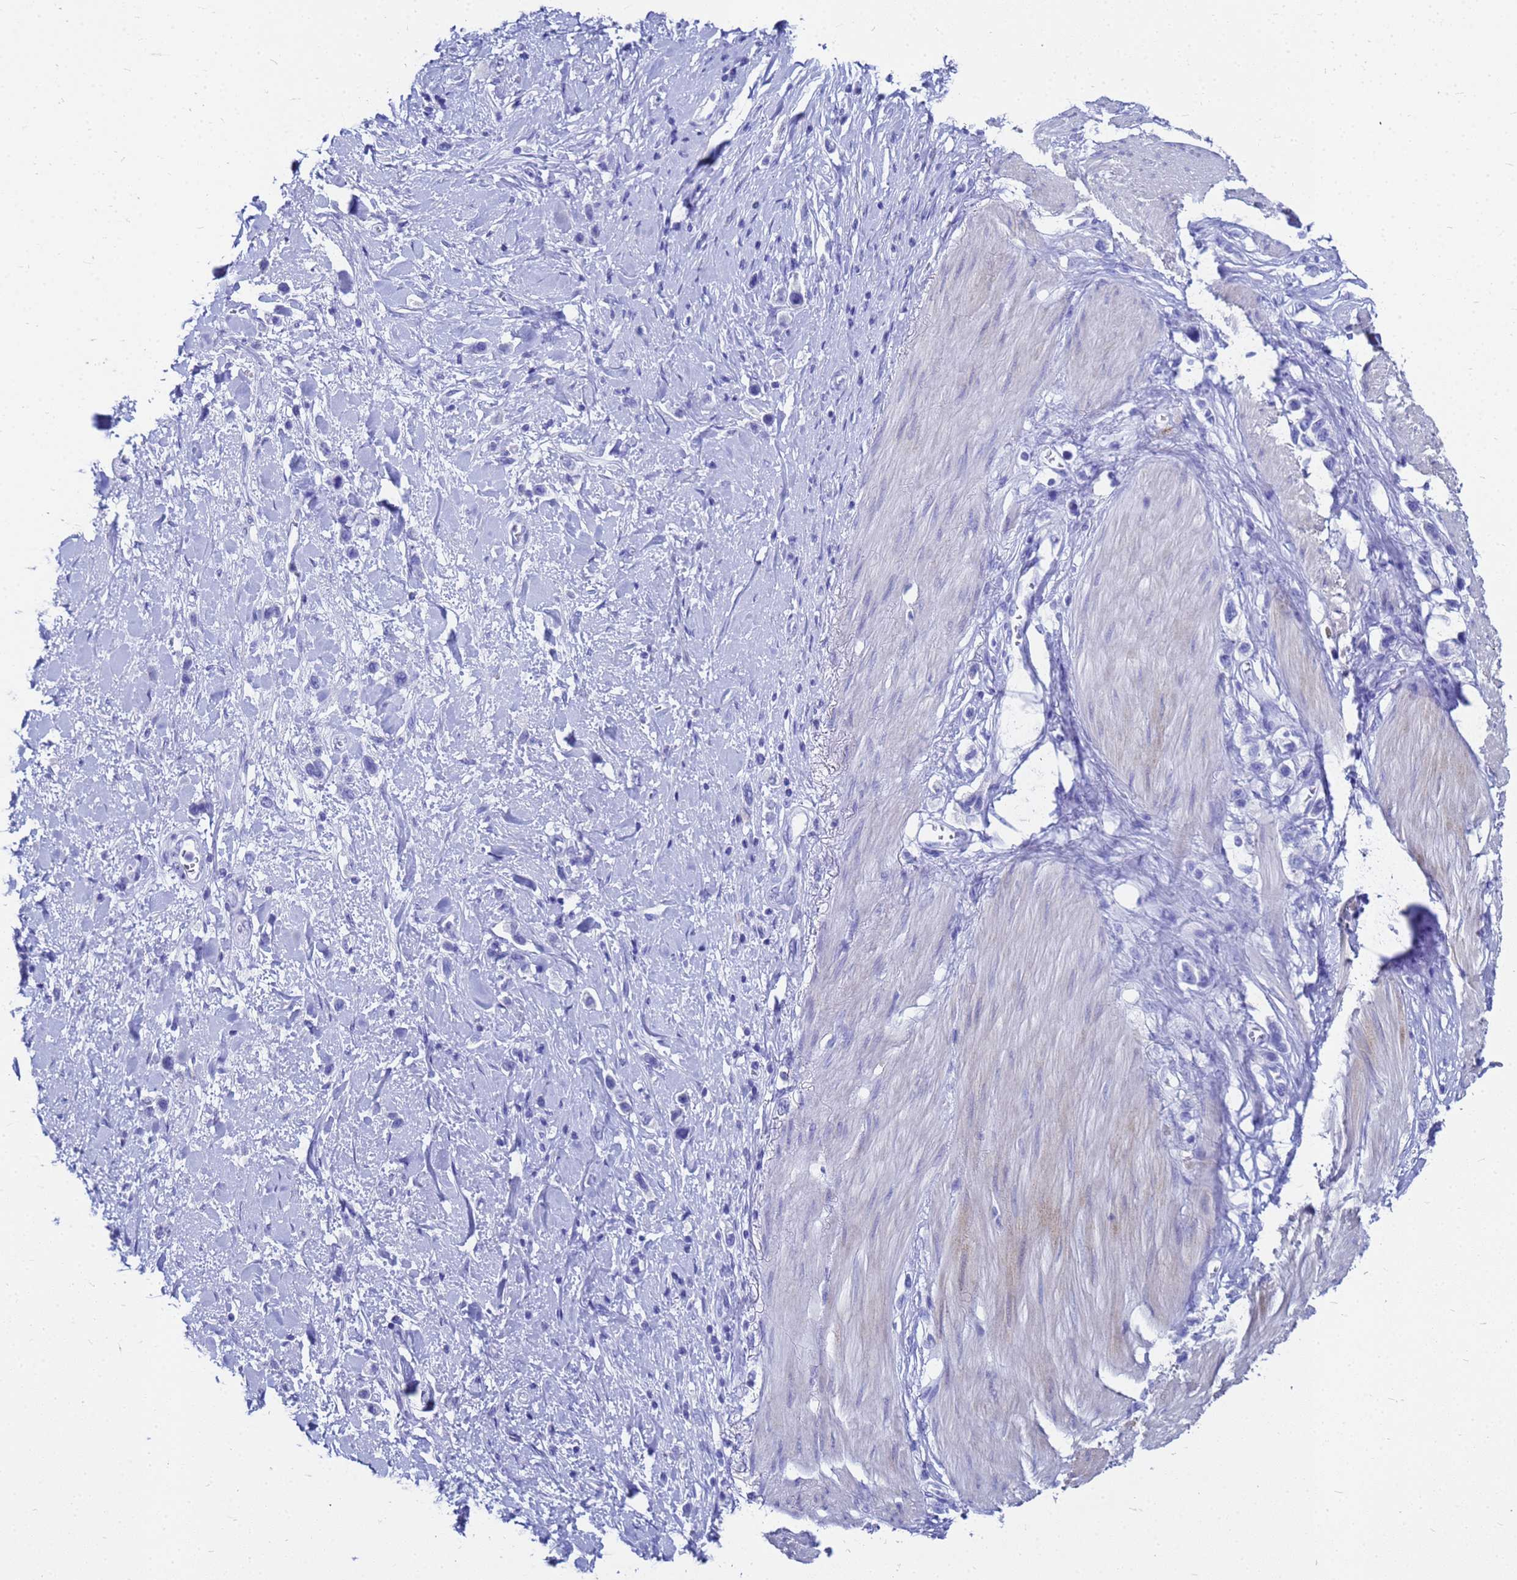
{"staining": {"intensity": "negative", "quantity": "none", "location": "none"}, "tissue": "stomach cancer", "cell_type": "Tumor cells", "image_type": "cancer", "snomed": [{"axis": "morphology", "description": "Adenocarcinoma, NOS"}, {"axis": "topography", "description": "Stomach"}], "caption": "Immunohistochemistry photomicrograph of neoplastic tissue: human stomach cancer stained with DAB (3,3'-diaminobenzidine) exhibits no significant protein positivity in tumor cells.", "gene": "CKB", "patient": {"sex": "female", "age": 65}}